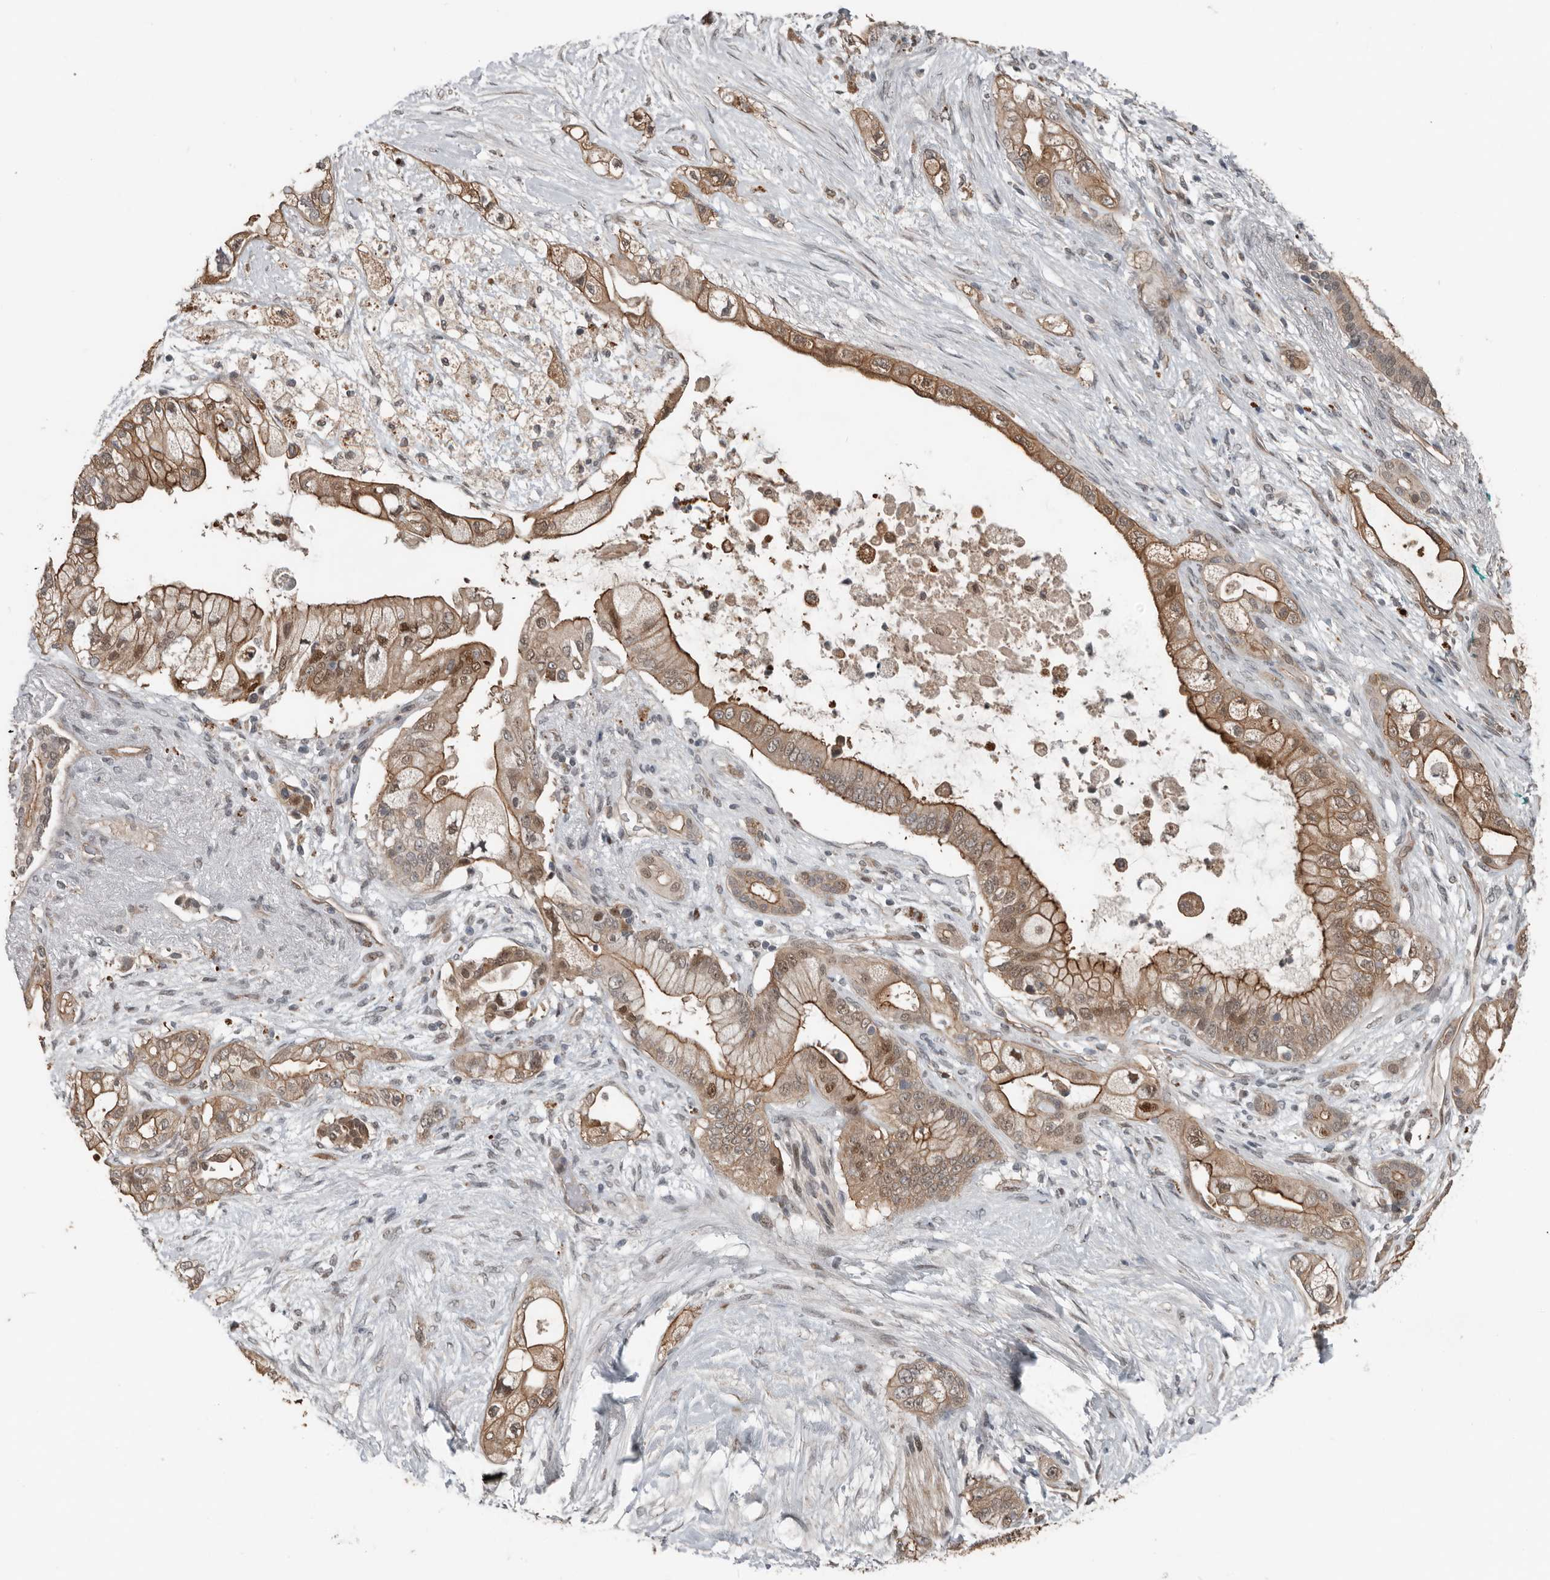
{"staining": {"intensity": "moderate", "quantity": ">75%", "location": "cytoplasmic/membranous,nuclear"}, "tissue": "pancreatic cancer", "cell_type": "Tumor cells", "image_type": "cancer", "snomed": [{"axis": "morphology", "description": "Adenocarcinoma, NOS"}, {"axis": "topography", "description": "Pancreas"}], "caption": "Pancreatic adenocarcinoma stained with a brown dye displays moderate cytoplasmic/membranous and nuclear positive positivity in about >75% of tumor cells.", "gene": "YOD1", "patient": {"sex": "male", "age": 53}}